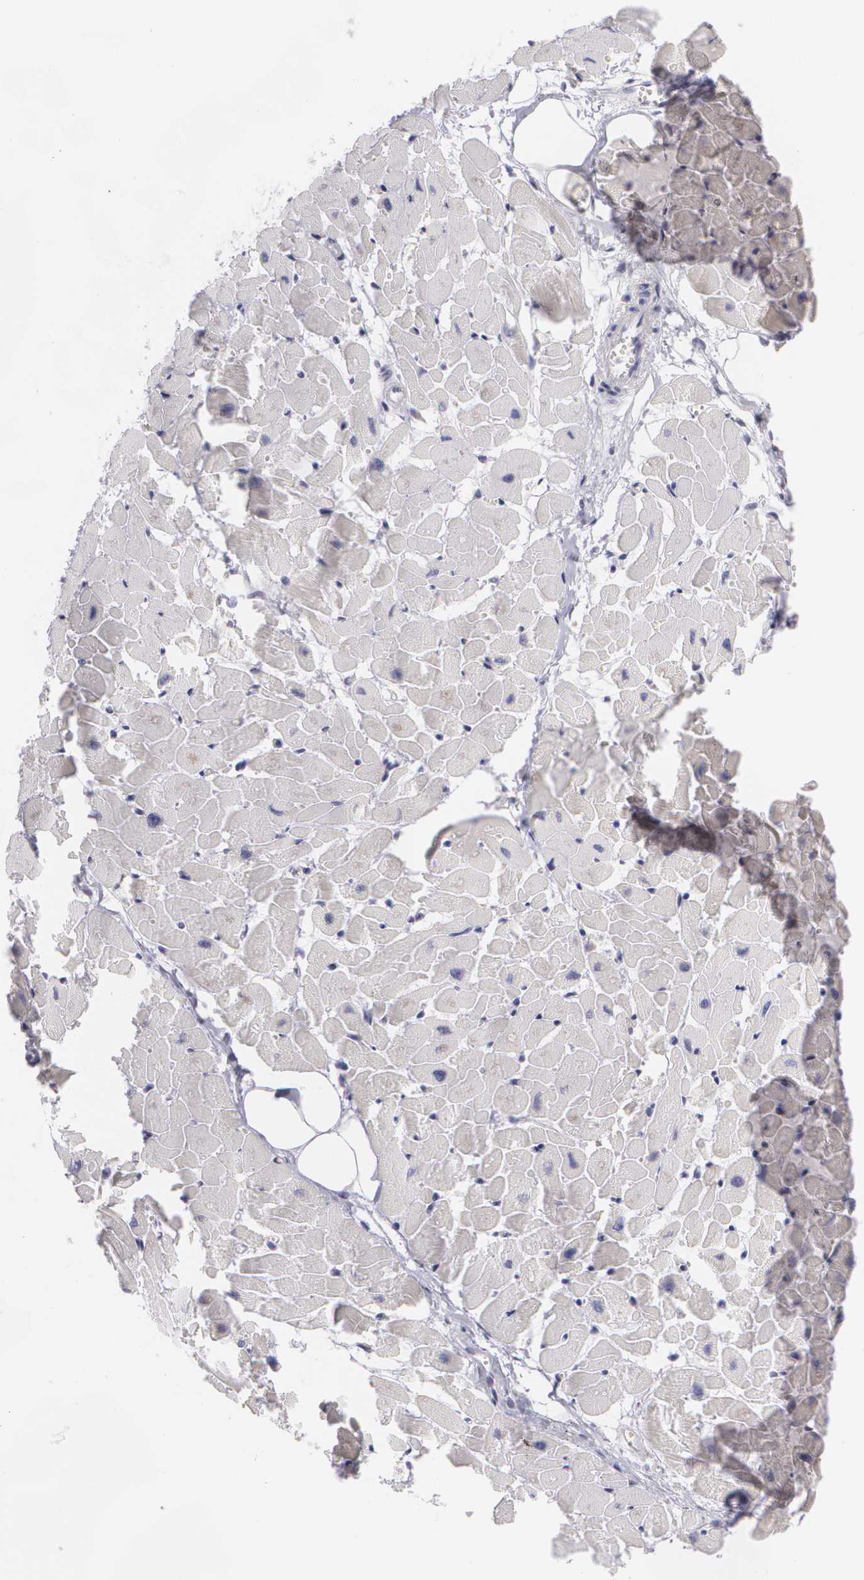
{"staining": {"intensity": "negative", "quantity": "none", "location": "none"}, "tissue": "heart muscle", "cell_type": "Cardiomyocytes", "image_type": "normal", "snomed": [{"axis": "morphology", "description": "Normal tissue, NOS"}, {"axis": "topography", "description": "Heart"}], "caption": "This is a image of immunohistochemistry staining of benign heart muscle, which shows no expression in cardiomyocytes.", "gene": "BCL10", "patient": {"sex": "female", "age": 19}}